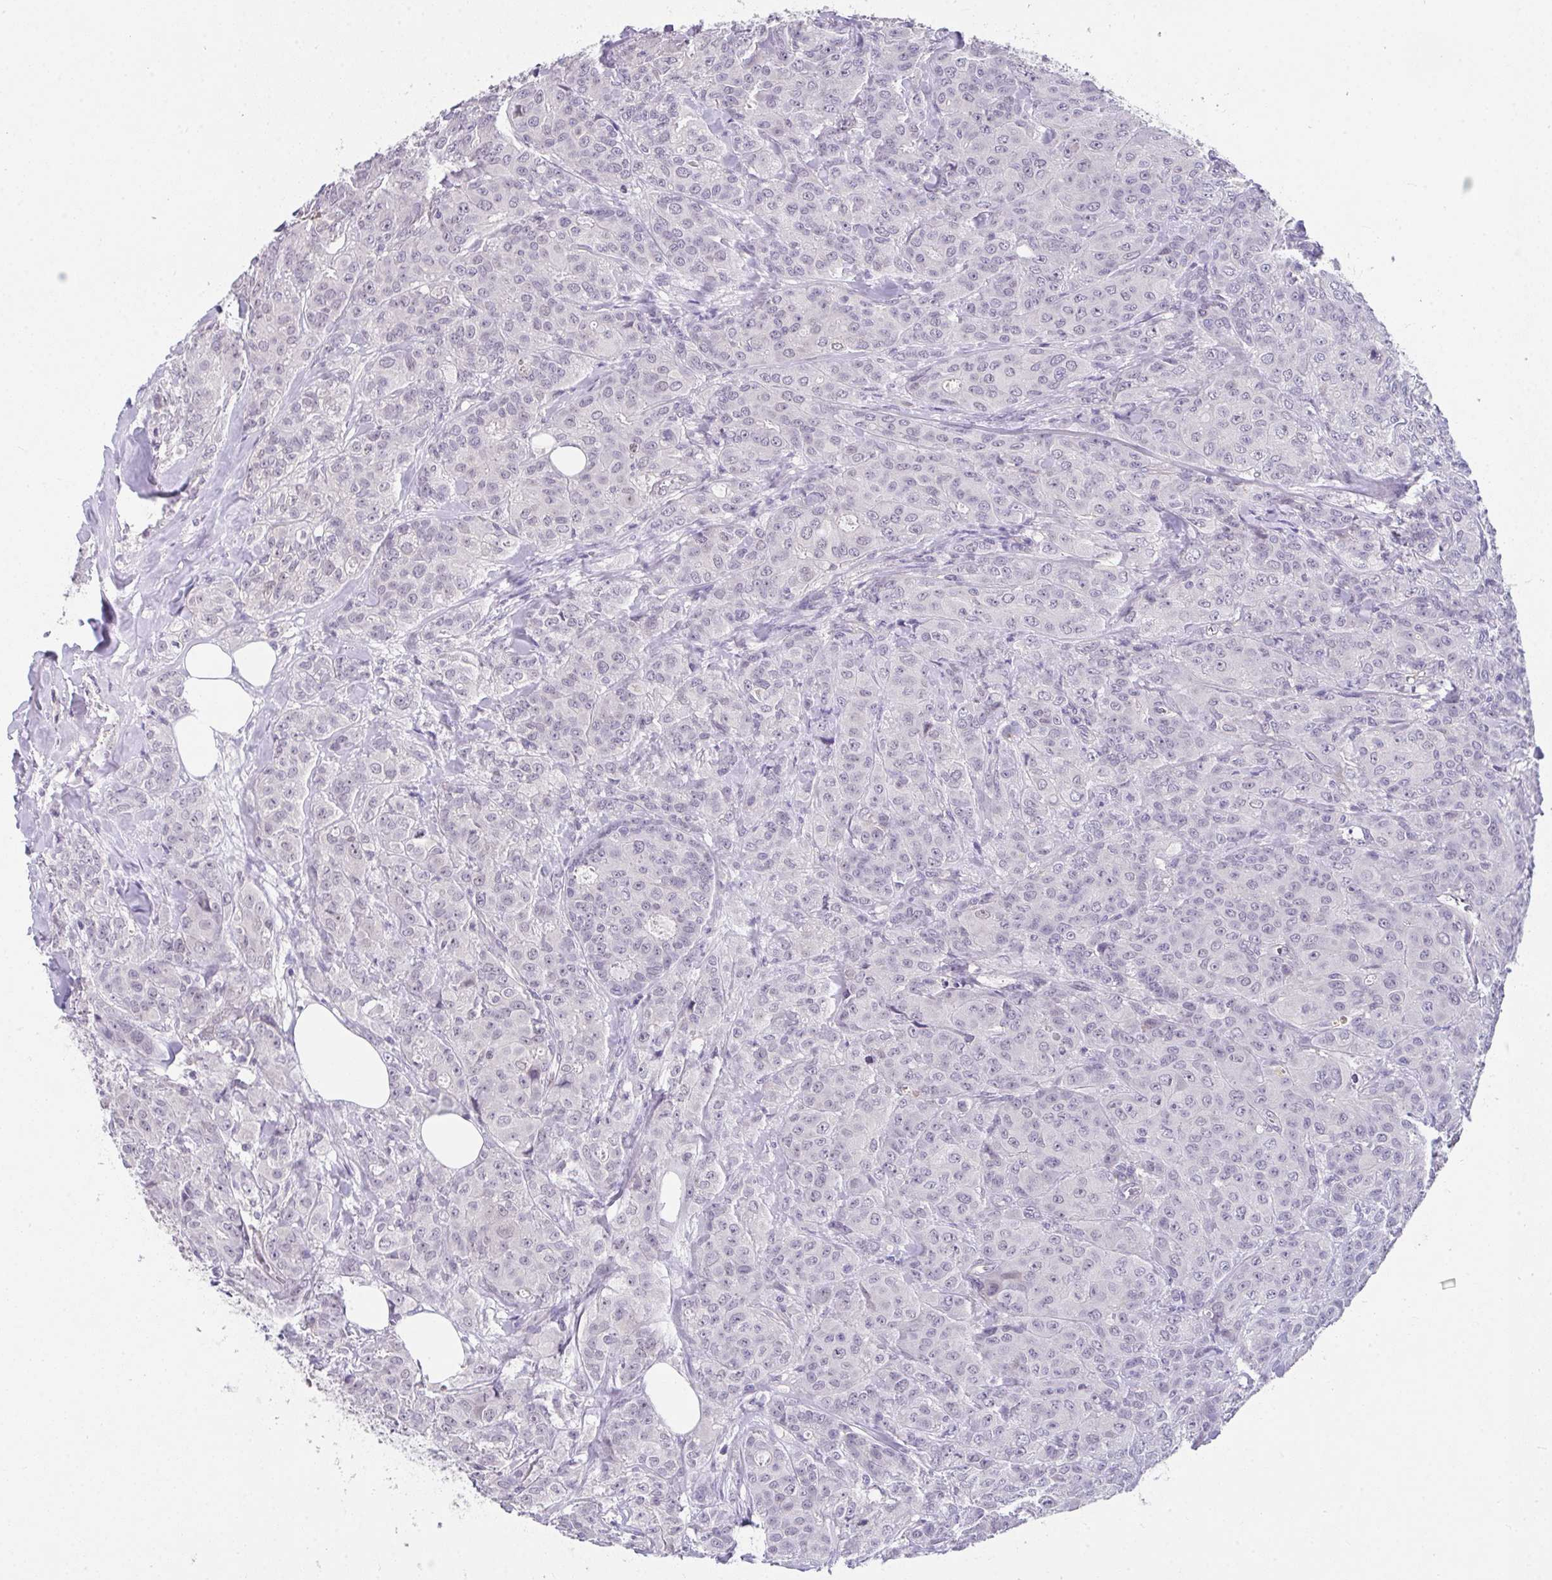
{"staining": {"intensity": "negative", "quantity": "none", "location": "none"}, "tissue": "breast cancer", "cell_type": "Tumor cells", "image_type": "cancer", "snomed": [{"axis": "morphology", "description": "Normal tissue, NOS"}, {"axis": "morphology", "description": "Duct carcinoma"}, {"axis": "topography", "description": "Breast"}], "caption": "The immunohistochemistry histopathology image has no significant positivity in tumor cells of breast intraductal carcinoma tissue.", "gene": "GLTPD2", "patient": {"sex": "female", "age": 43}}